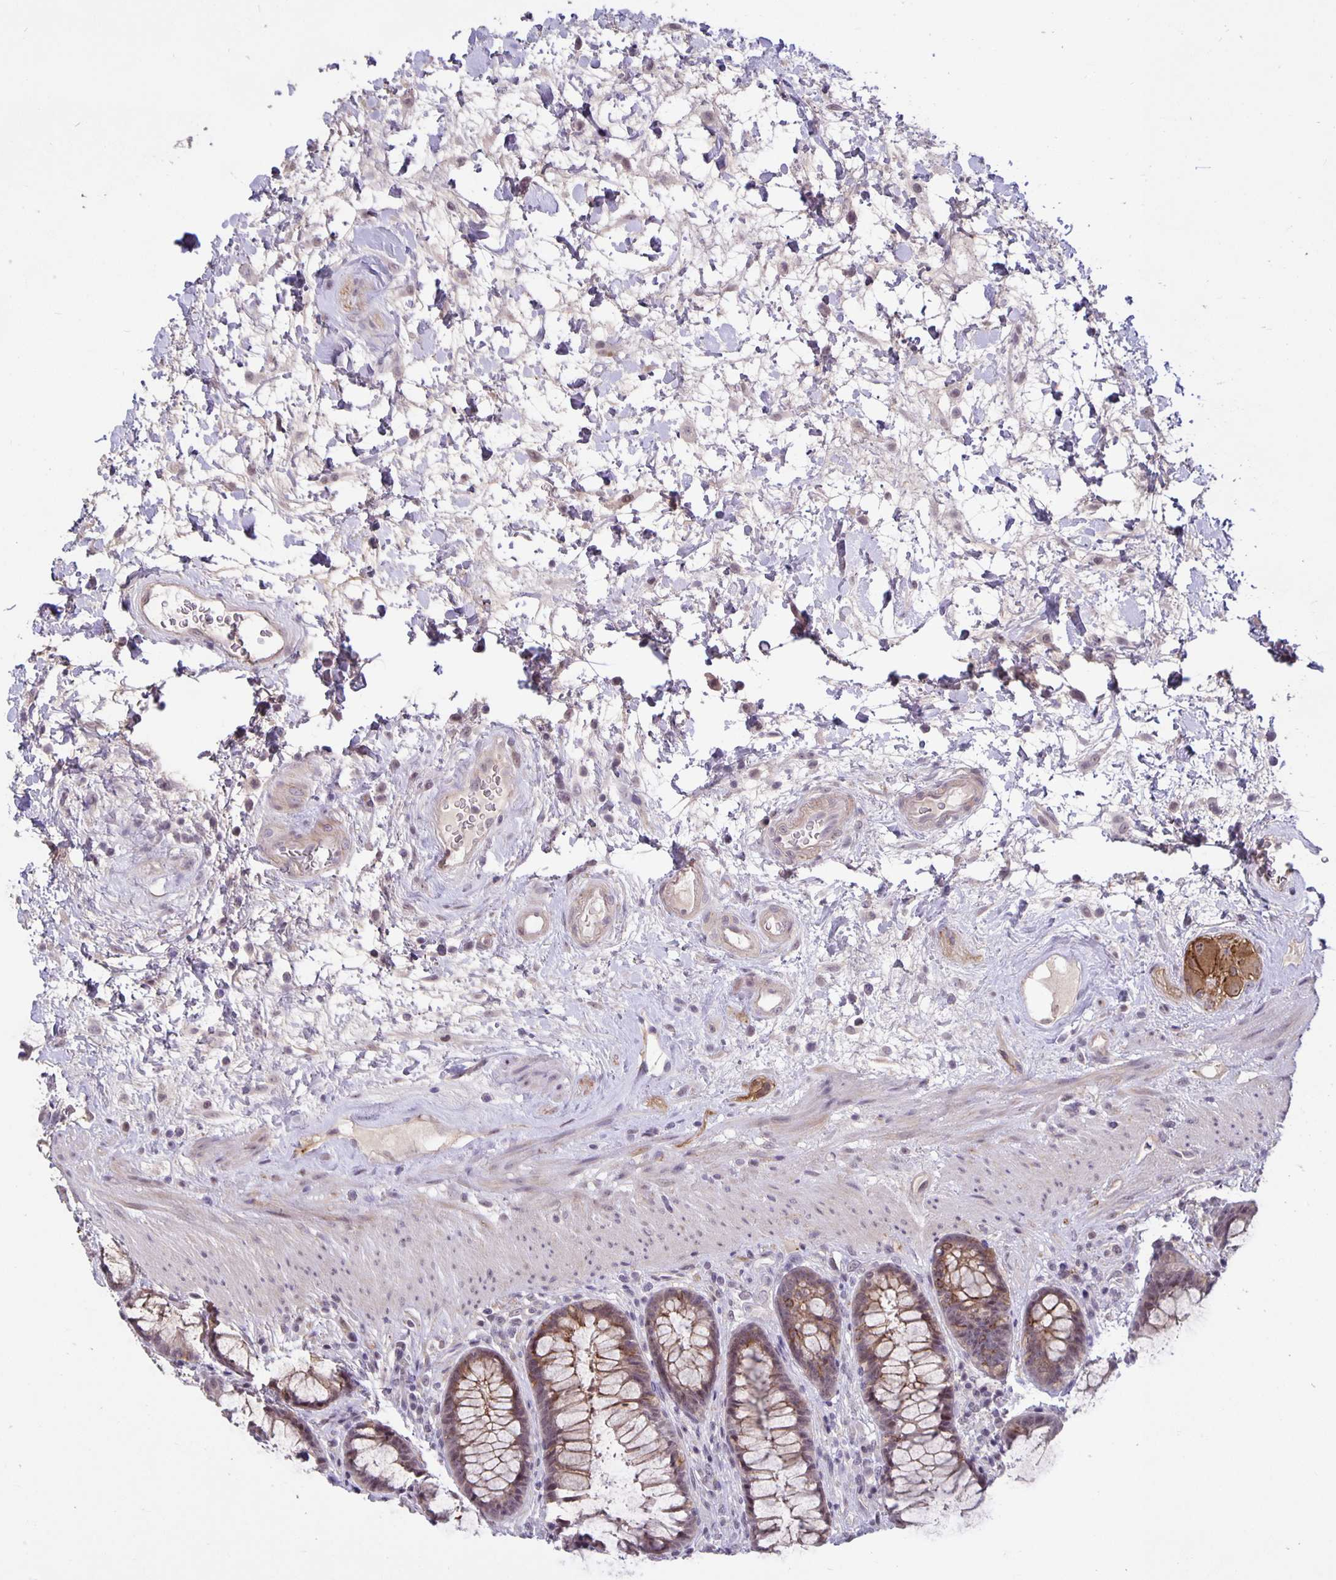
{"staining": {"intensity": "weak", "quantity": "25%-75%", "location": "cytoplasmic/membranous"}, "tissue": "rectum", "cell_type": "Glandular cells", "image_type": "normal", "snomed": [{"axis": "morphology", "description": "Normal tissue, NOS"}, {"axis": "topography", "description": "Rectum"}], "caption": "Protein expression by IHC reveals weak cytoplasmic/membranous staining in about 25%-75% of glandular cells in normal rectum.", "gene": "ARVCF", "patient": {"sex": "male", "age": 72}}